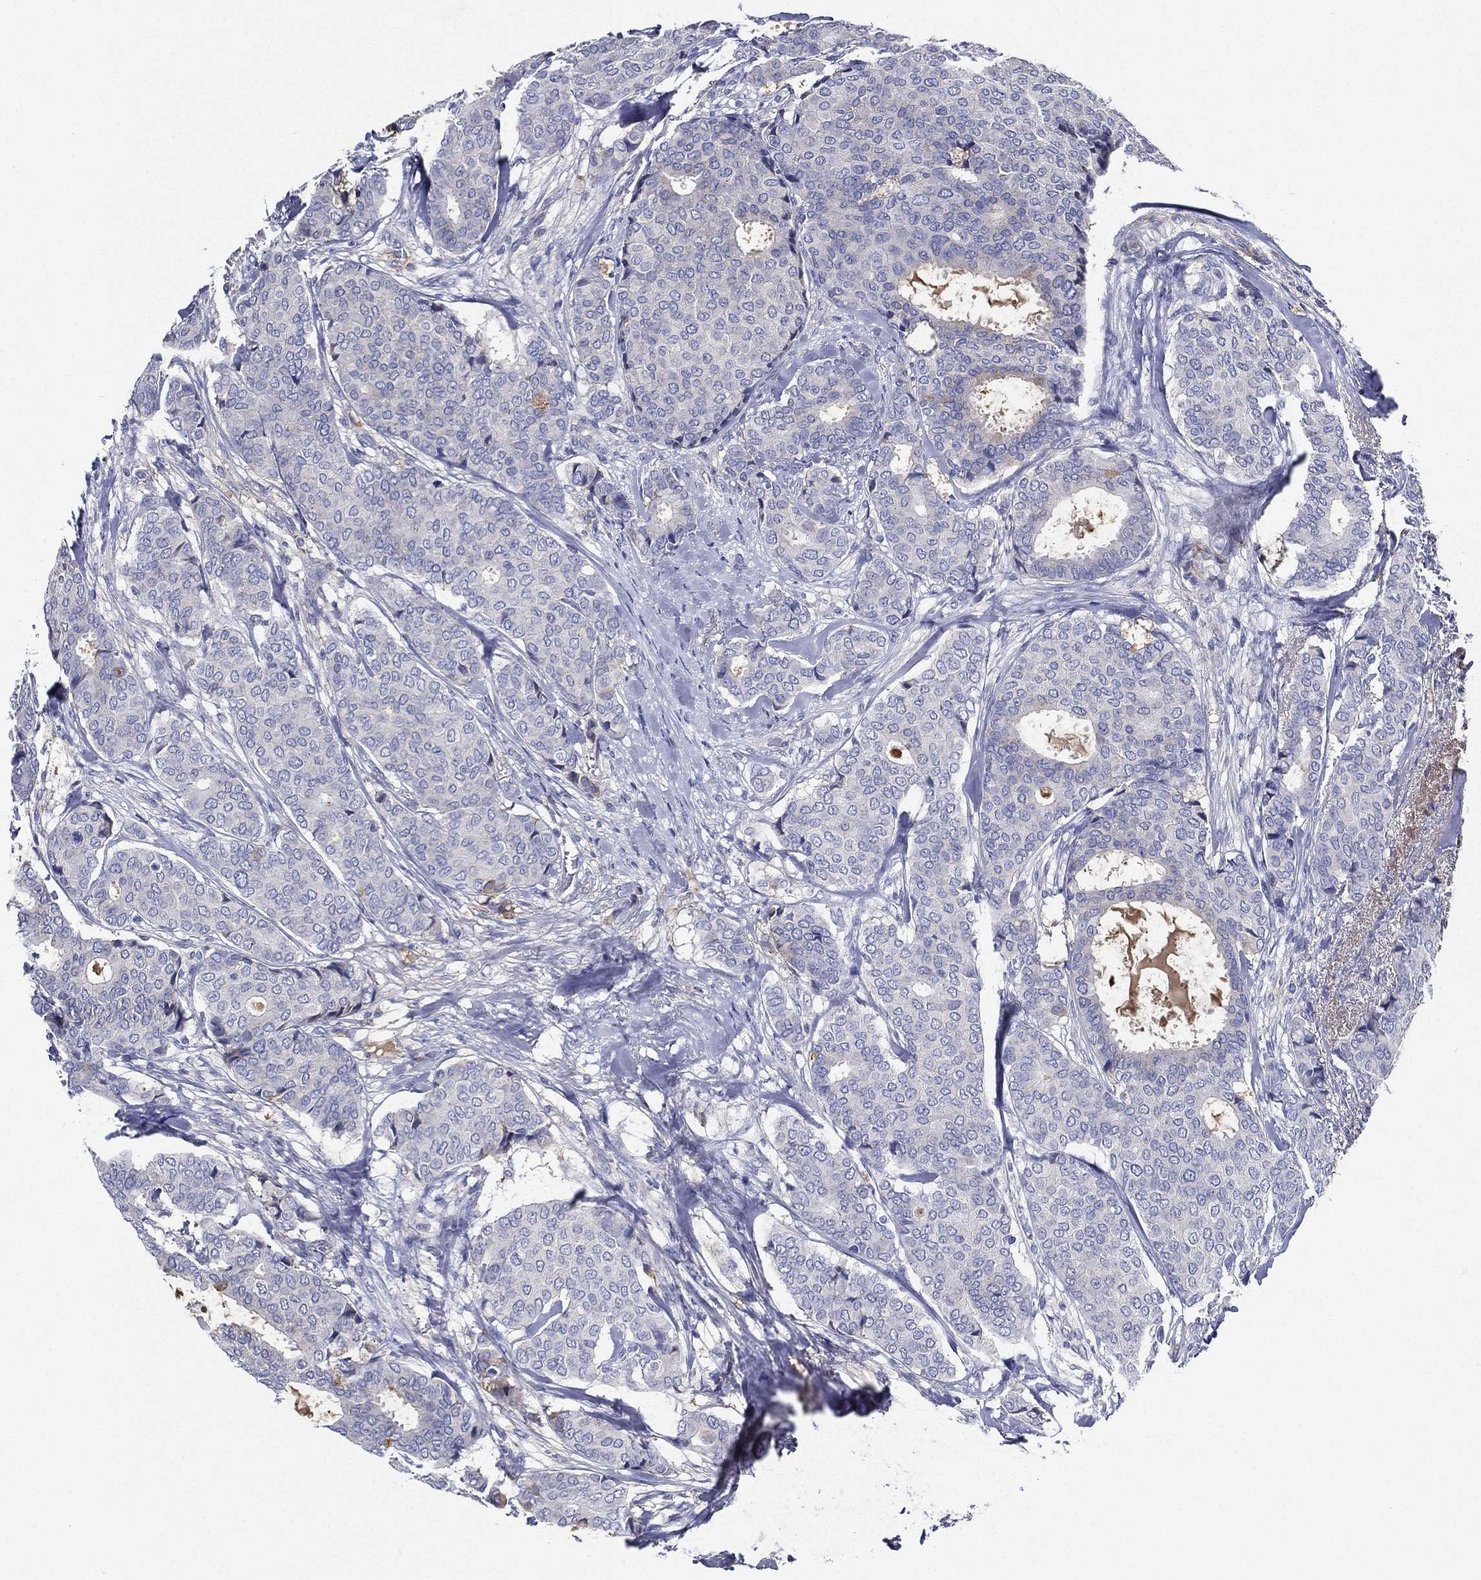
{"staining": {"intensity": "negative", "quantity": "none", "location": "none"}, "tissue": "breast cancer", "cell_type": "Tumor cells", "image_type": "cancer", "snomed": [{"axis": "morphology", "description": "Duct carcinoma"}, {"axis": "topography", "description": "Breast"}], "caption": "Breast cancer (invasive ductal carcinoma) was stained to show a protein in brown. There is no significant expression in tumor cells. (Brightfield microscopy of DAB (3,3'-diaminobenzidine) IHC at high magnification).", "gene": "TMPRSS11D", "patient": {"sex": "female", "age": 75}}